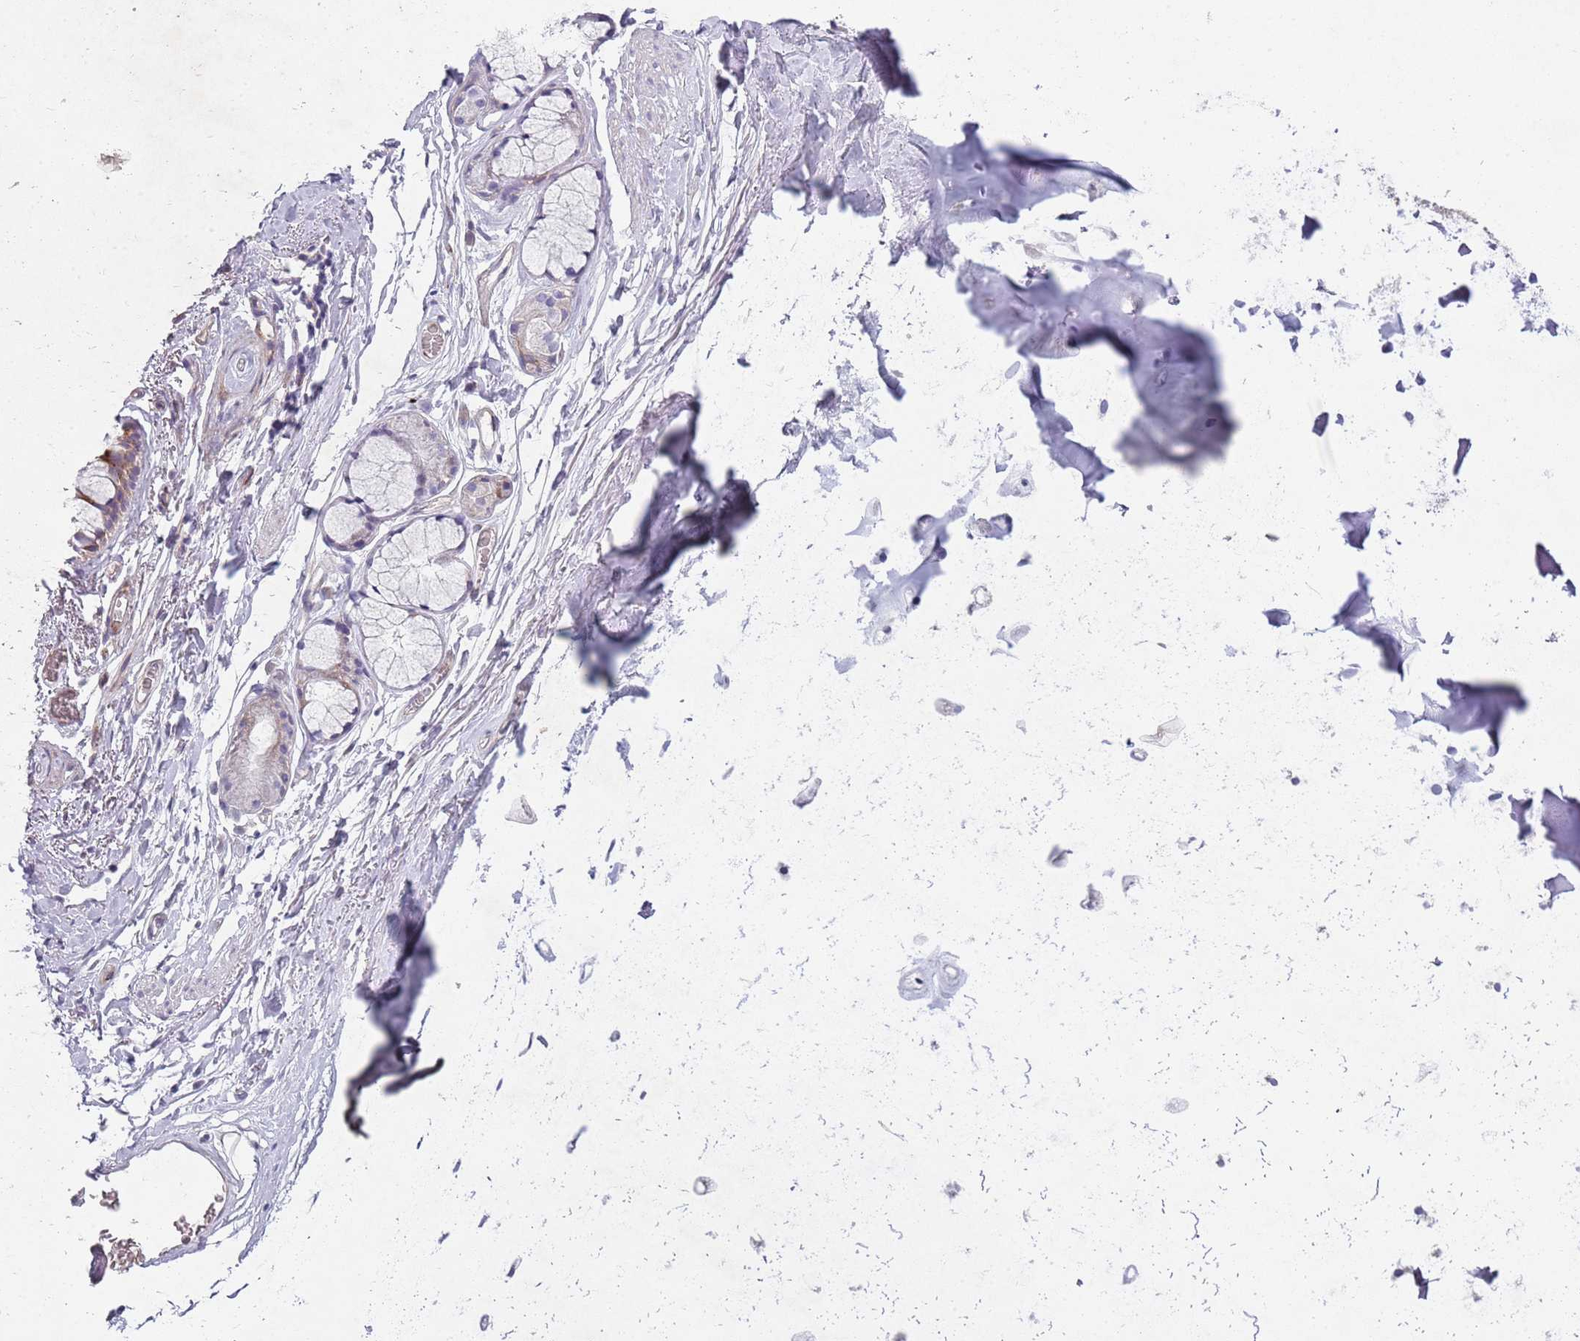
{"staining": {"intensity": "negative", "quantity": "none", "location": "none"}, "tissue": "adipose tissue", "cell_type": "Adipocytes", "image_type": "normal", "snomed": [{"axis": "morphology", "description": "Normal tissue, NOS"}, {"axis": "topography", "description": "Lymph node"}, {"axis": "topography", "description": "Bronchus"}], "caption": "An image of human adipose tissue is negative for staining in adipocytes. The staining was performed using DAB to visualize the protein expression in brown, while the nuclei were stained in blue with hematoxylin (Magnification: 20x).", "gene": "ZNF583", "patient": {"sex": "male", "age": 63}}